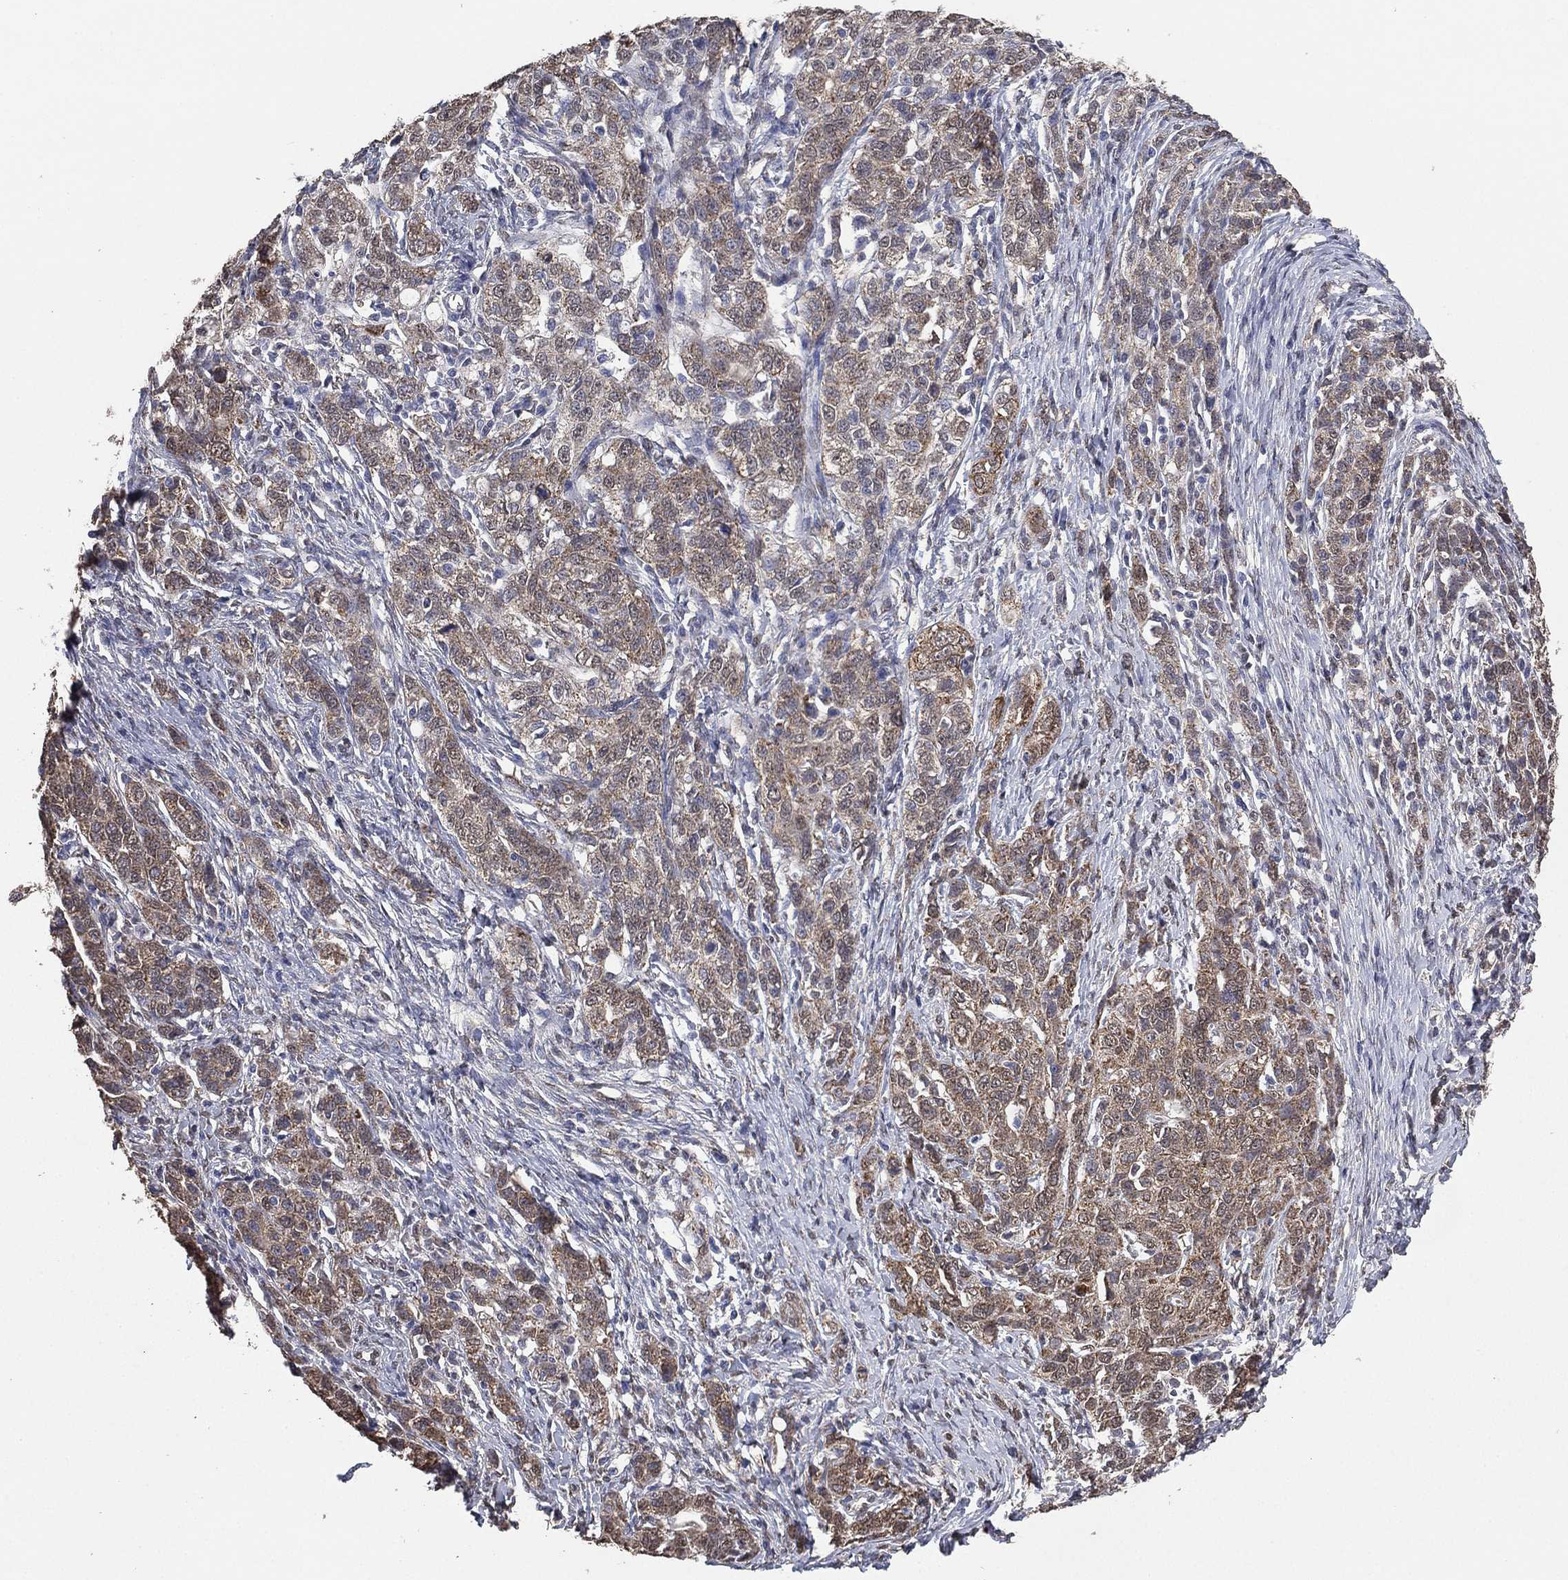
{"staining": {"intensity": "weak", "quantity": ">75%", "location": "cytoplasmic/membranous"}, "tissue": "ovarian cancer", "cell_type": "Tumor cells", "image_type": "cancer", "snomed": [{"axis": "morphology", "description": "Cystadenocarcinoma, serous, NOS"}, {"axis": "topography", "description": "Ovary"}], "caption": "Immunohistochemistry (IHC) of human ovarian serous cystadenocarcinoma shows low levels of weak cytoplasmic/membranous staining in about >75% of tumor cells.", "gene": "ALDH7A1", "patient": {"sex": "female", "age": 71}}